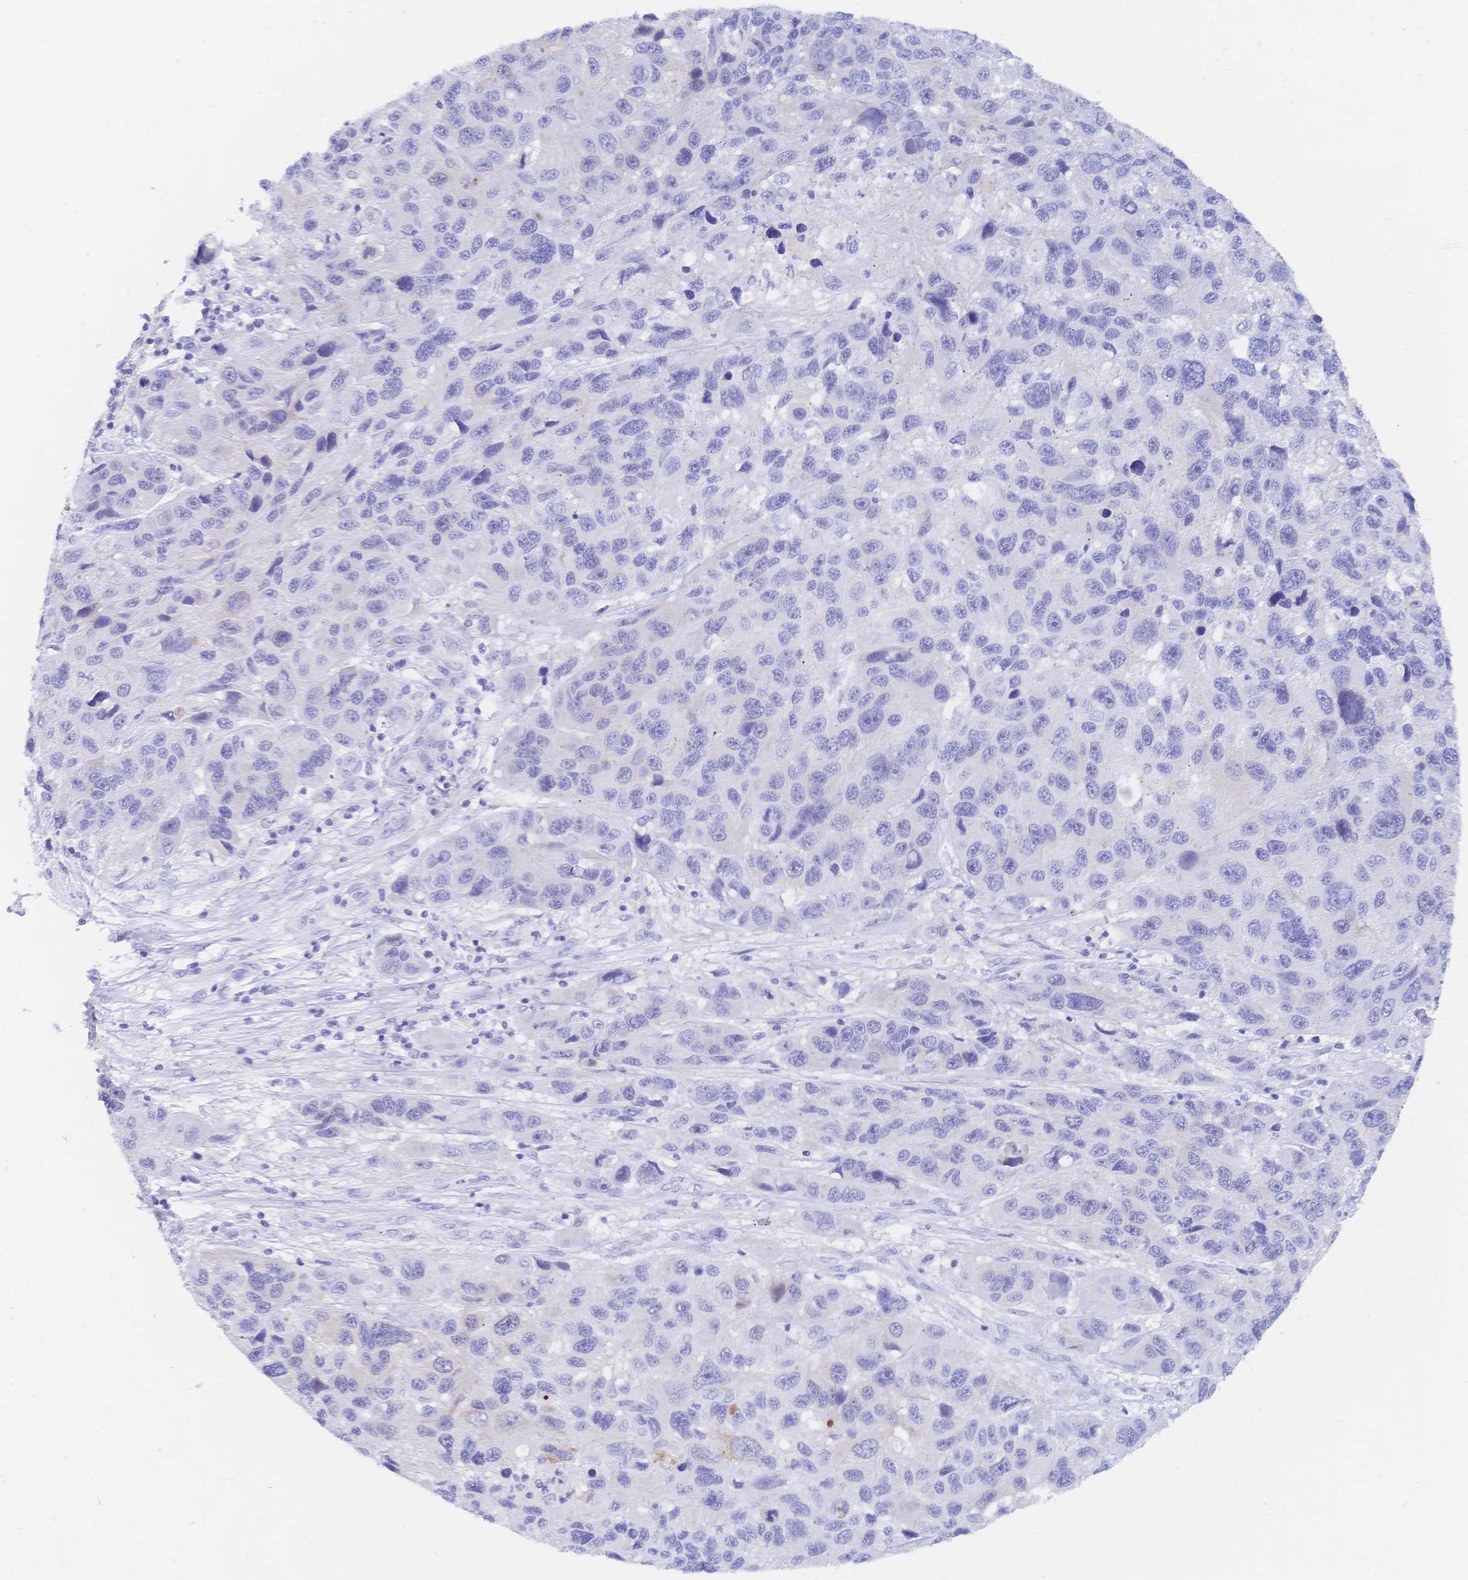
{"staining": {"intensity": "negative", "quantity": "none", "location": "none"}, "tissue": "melanoma", "cell_type": "Tumor cells", "image_type": "cancer", "snomed": [{"axis": "morphology", "description": "Malignant melanoma, NOS"}, {"axis": "topography", "description": "Skin"}], "caption": "High magnification brightfield microscopy of malignant melanoma stained with DAB (3,3'-diaminobenzidine) (brown) and counterstained with hematoxylin (blue): tumor cells show no significant staining.", "gene": "RRM1", "patient": {"sex": "male", "age": 53}}